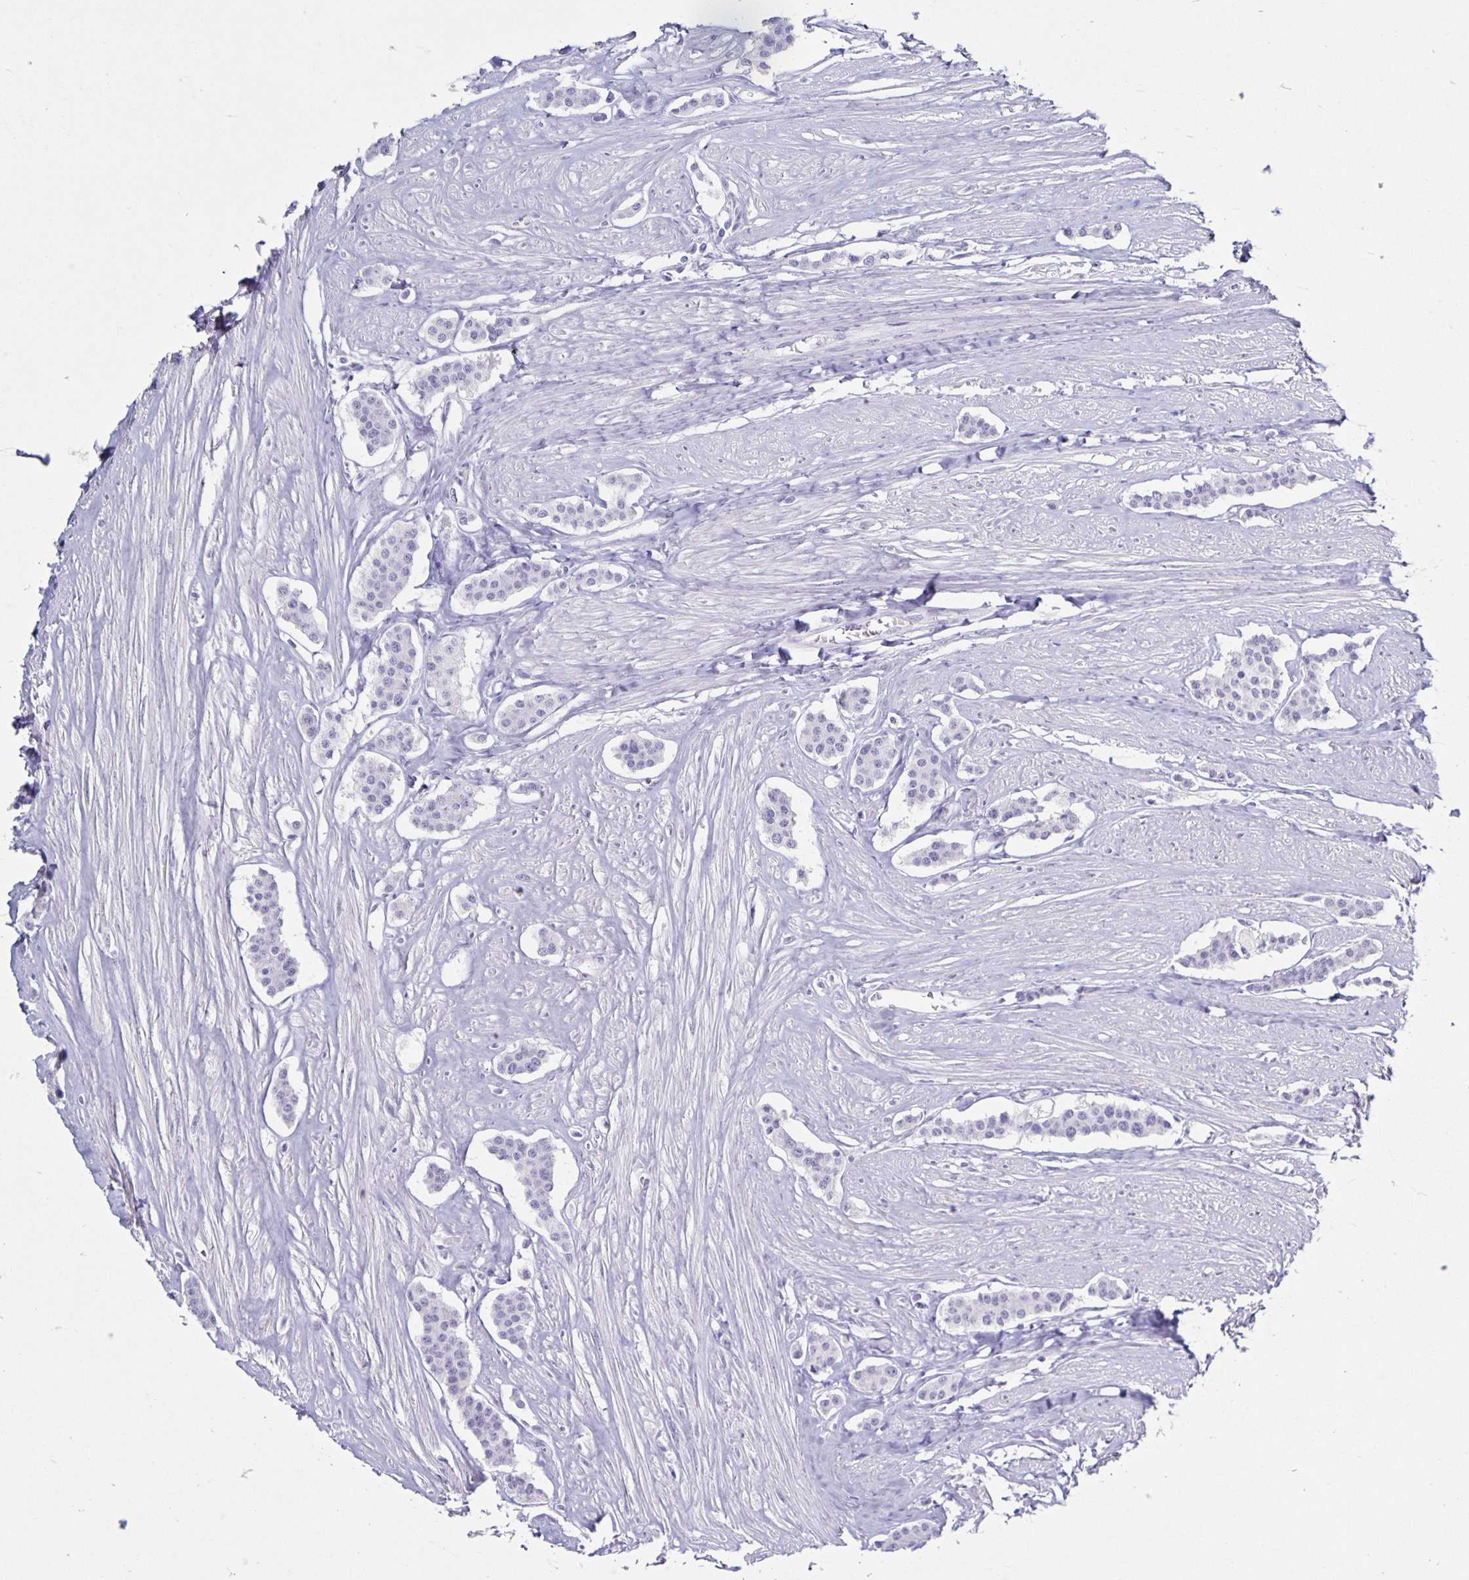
{"staining": {"intensity": "negative", "quantity": "none", "location": "none"}, "tissue": "carcinoid", "cell_type": "Tumor cells", "image_type": "cancer", "snomed": [{"axis": "morphology", "description": "Carcinoid, malignant, NOS"}, {"axis": "topography", "description": "Small intestine"}], "caption": "Carcinoid was stained to show a protein in brown. There is no significant staining in tumor cells. Nuclei are stained in blue.", "gene": "CT45A5", "patient": {"sex": "male", "age": 60}}